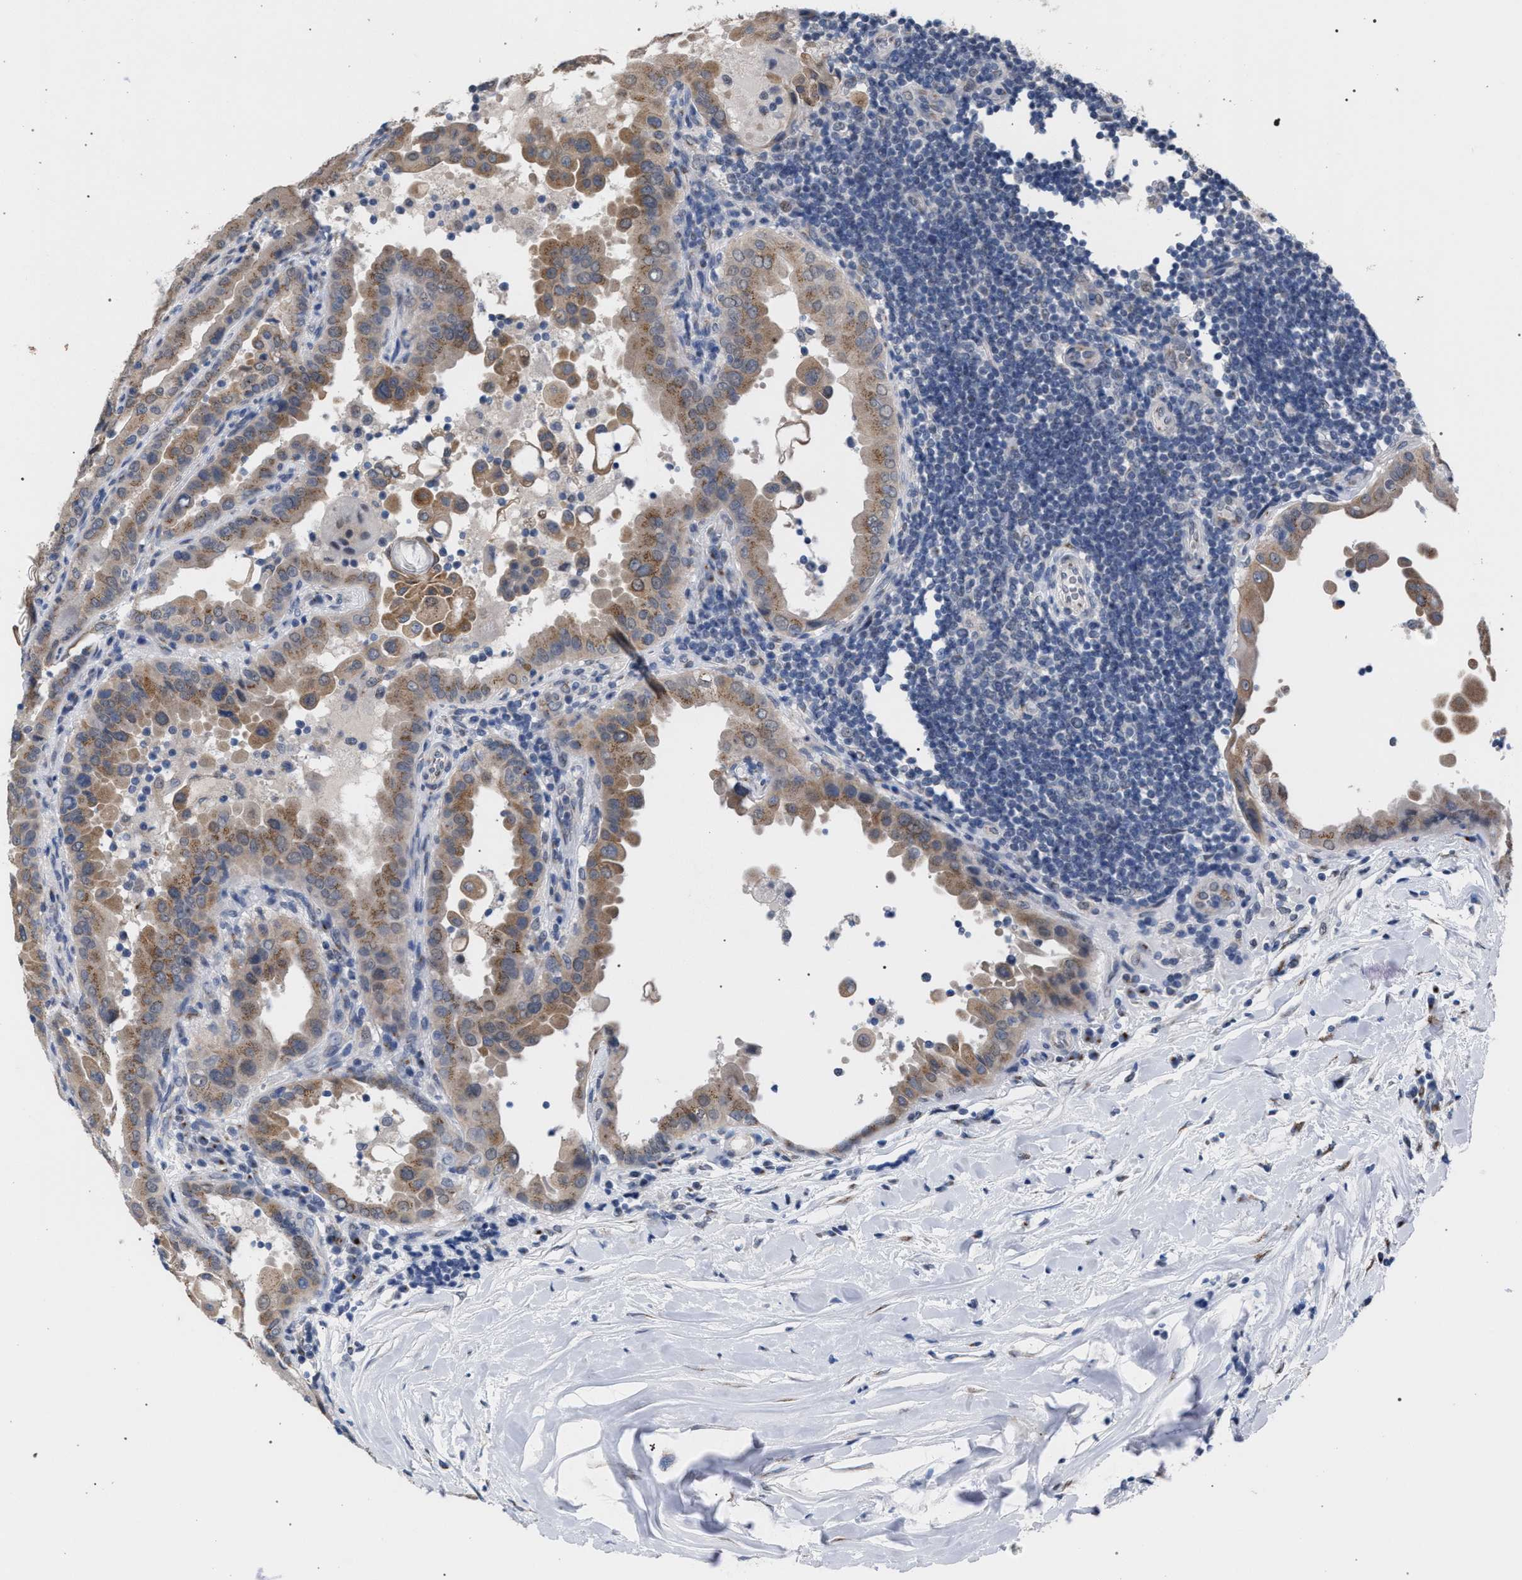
{"staining": {"intensity": "moderate", "quantity": ">75%", "location": "cytoplasmic/membranous"}, "tissue": "thyroid cancer", "cell_type": "Tumor cells", "image_type": "cancer", "snomed": [{"axis": "morphology", "description": "Papillary adenocarcinoma, NOS"}, {"axis": "topography", "description": "Thyroid gland"}], "caption": "Thyroid papillary adenocarcinoma stained with a brown dye demonstrates moderate cytoplasmic/membranous positive positivity in about >75% of tumor cells.", "gene": "GOLGA2", "patient": {"sex": "male", "age": 33}}